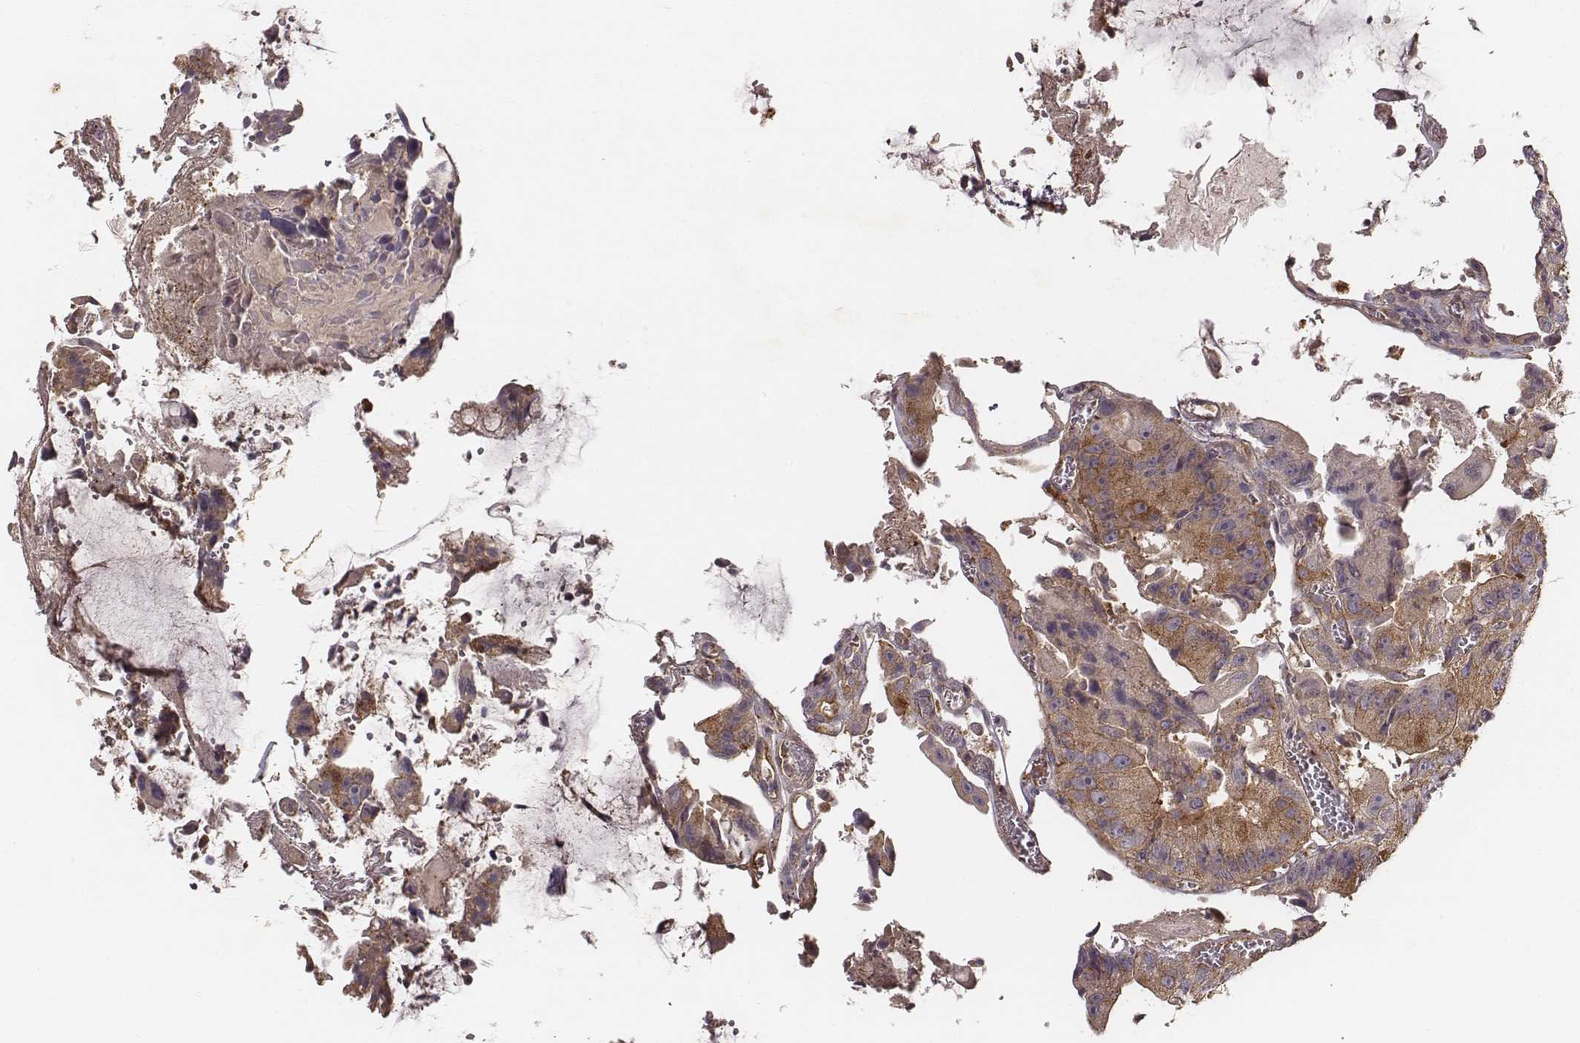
{"staining": {"intensity": "moderate", "quantity": ">75%", "location": "cytoplasmic/membranous"}, "tissue": "colorectal cancer", "cell_type": "Tumor cells", "image_type": "cancer", "snomed": [{"axis": "morphology", "description": "Adenocarcinoma, NOS"}, {"axis": "topography", "description": "Colon"}], "caption": "This image demonstrates immunohistochemistry staining of colorectal cancer, with medium moderate cytoplasmic/membranous positivity in approximately >75% of tumor cells.", "gene": "VPS26A", "patient": {"sex": "female", "age": 86}}